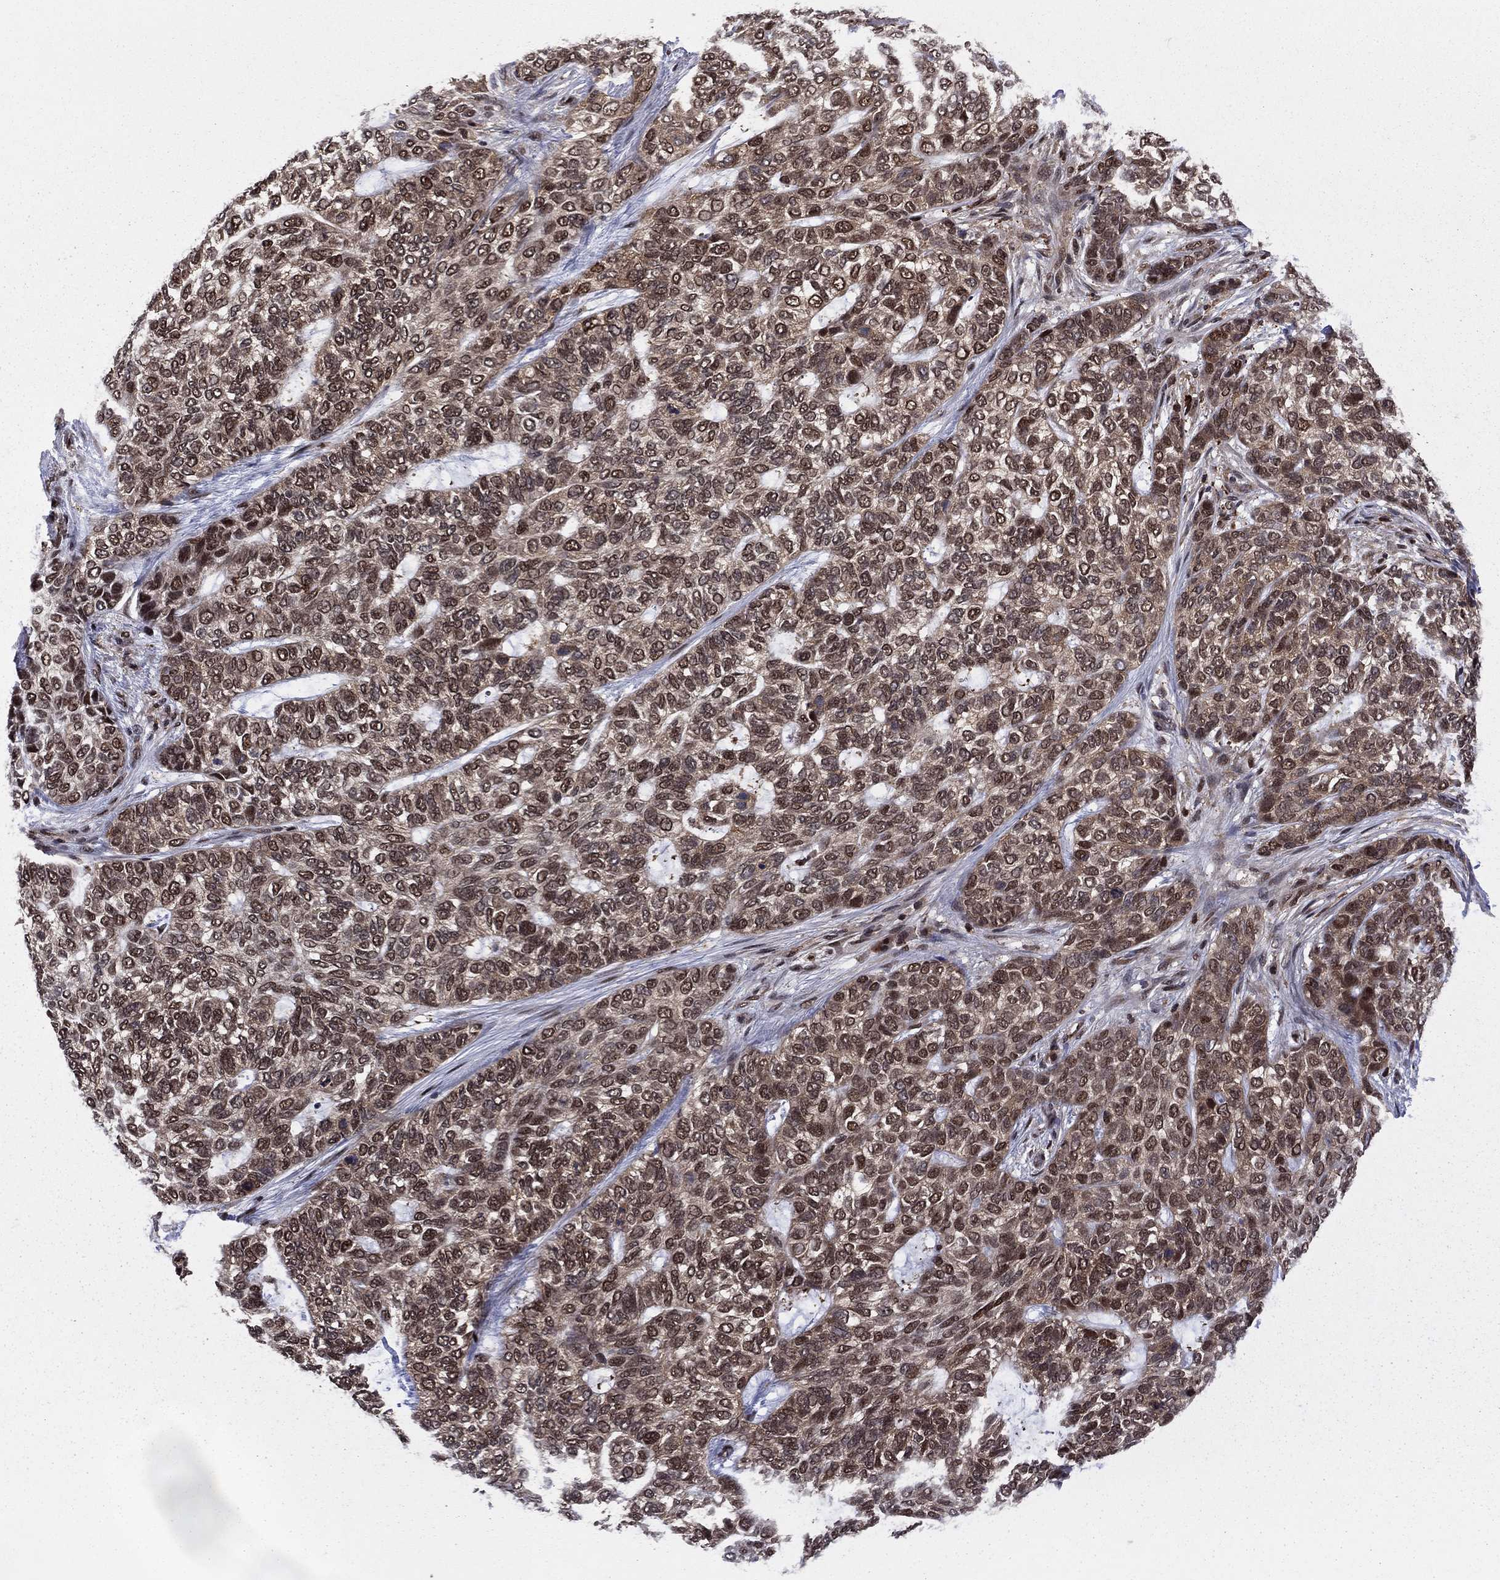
{"staining": {"intensity": "moderate", "quantity": ">75%", "location": "cytoplasmic/membranous,nuclear"}, "tissue": "skin cancer", "cell_type": "Tumor cells", "image_type": "cancer", "snomed": [{"axis": "morphology", "description": "Basal cell carcinoma"}, {"axis": "topography", "description": "Skin"}], "caption": "The image demonstrates a brown stain indicating the presence of a protein in the cytoplasmic/membranous and nuclear of tumor cells in basal cell carcinoma (skin).", "gene": "PSMD2", "patient": {"sex": "female", "age": 65}}